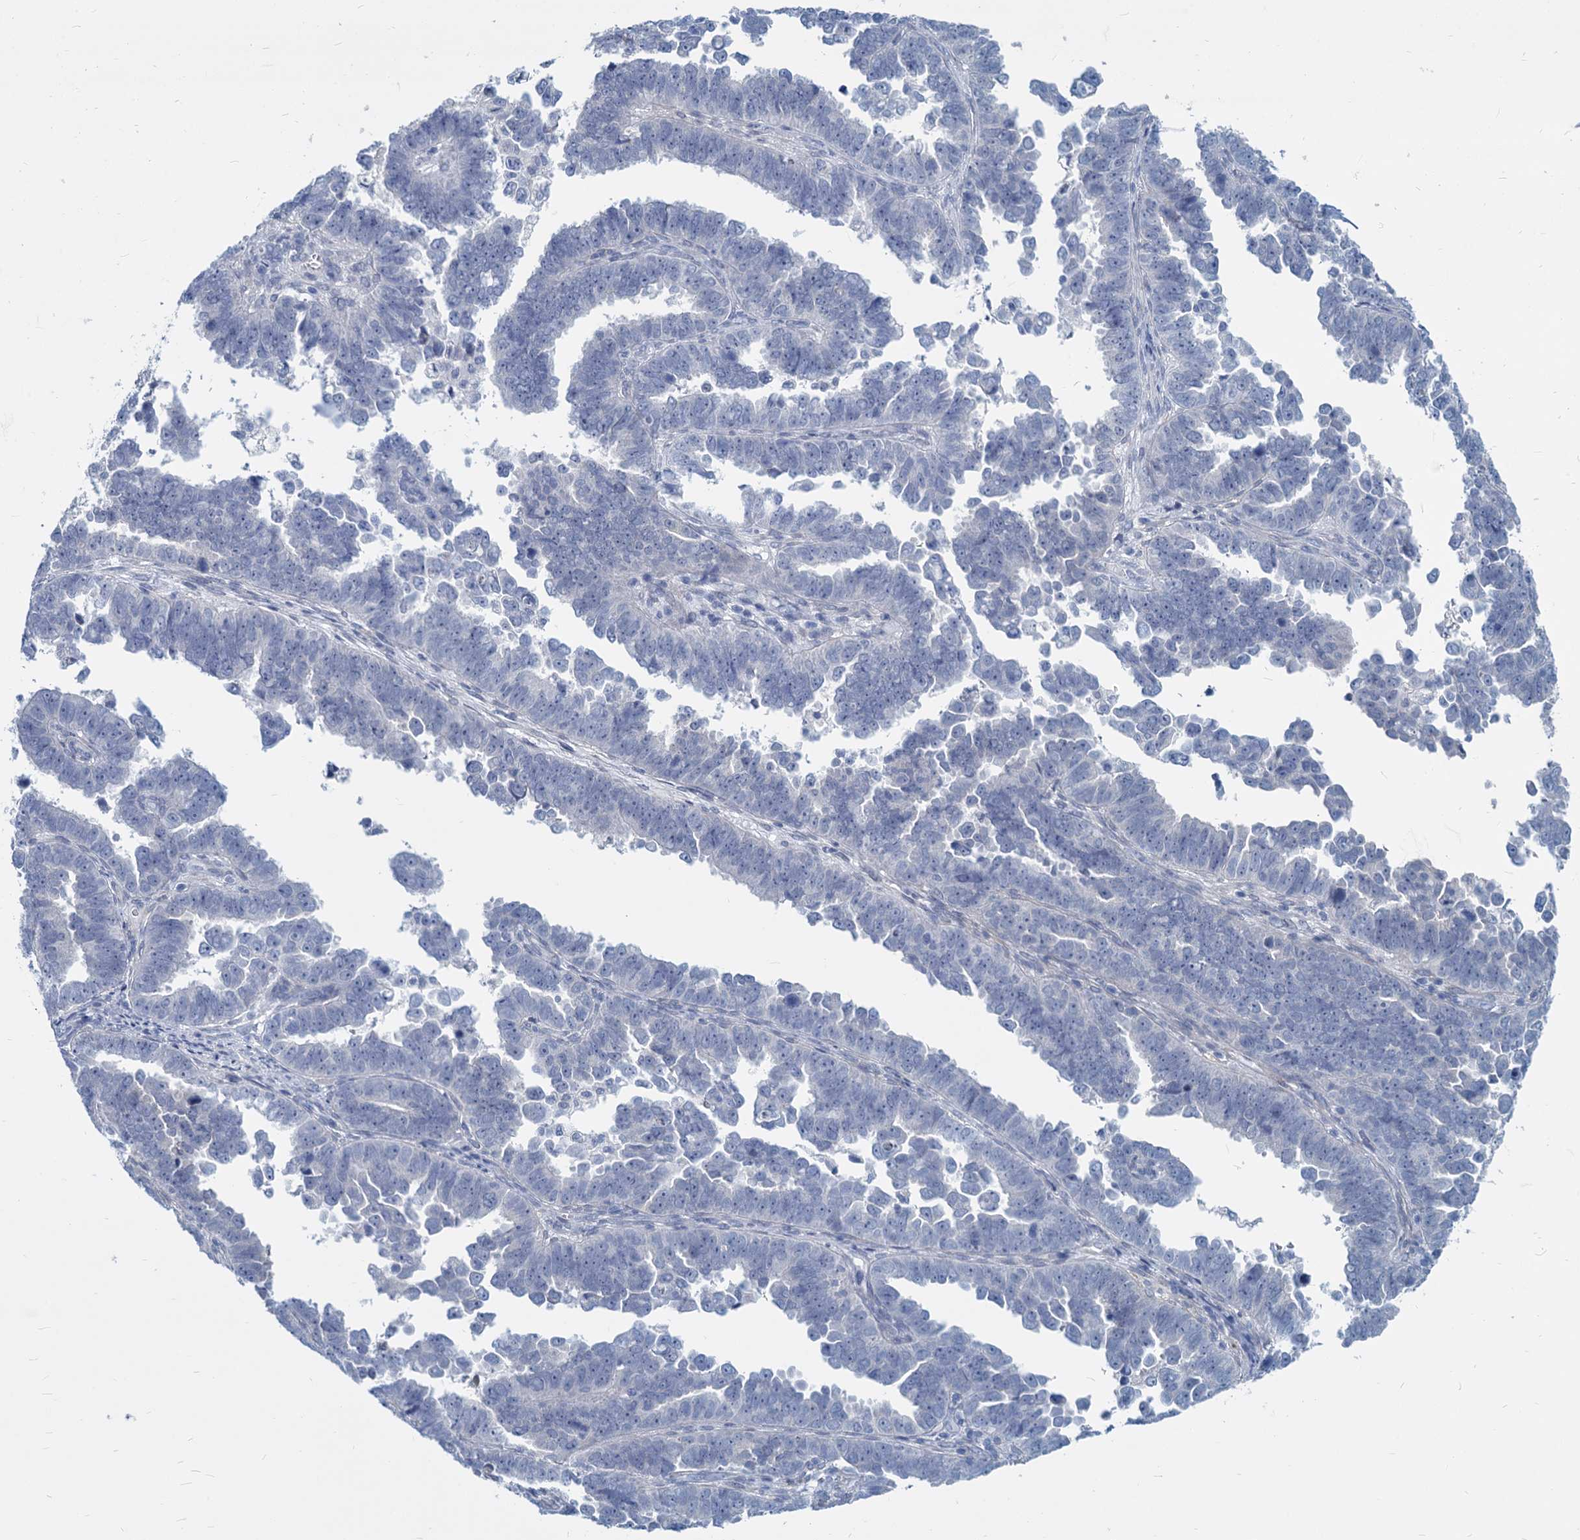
{"staining": {"intensity": "negative", "quantity": "none", "location": "none"}, "tissue": "endometrial cancer", "cell_type": "Tumor cells", "image_type": "cancer", "snomed": [{"axis": "morphology", "description": "Adenocarcinoma, NOS"}, {"axis": "topography", "description": "Endometrium"}], "caption": "Tumor cells are negative for protein expression in human adenocarcinoma (endometrial).", "gene": "GSTM3", "patient": {"sex": "female", "age": 75}}